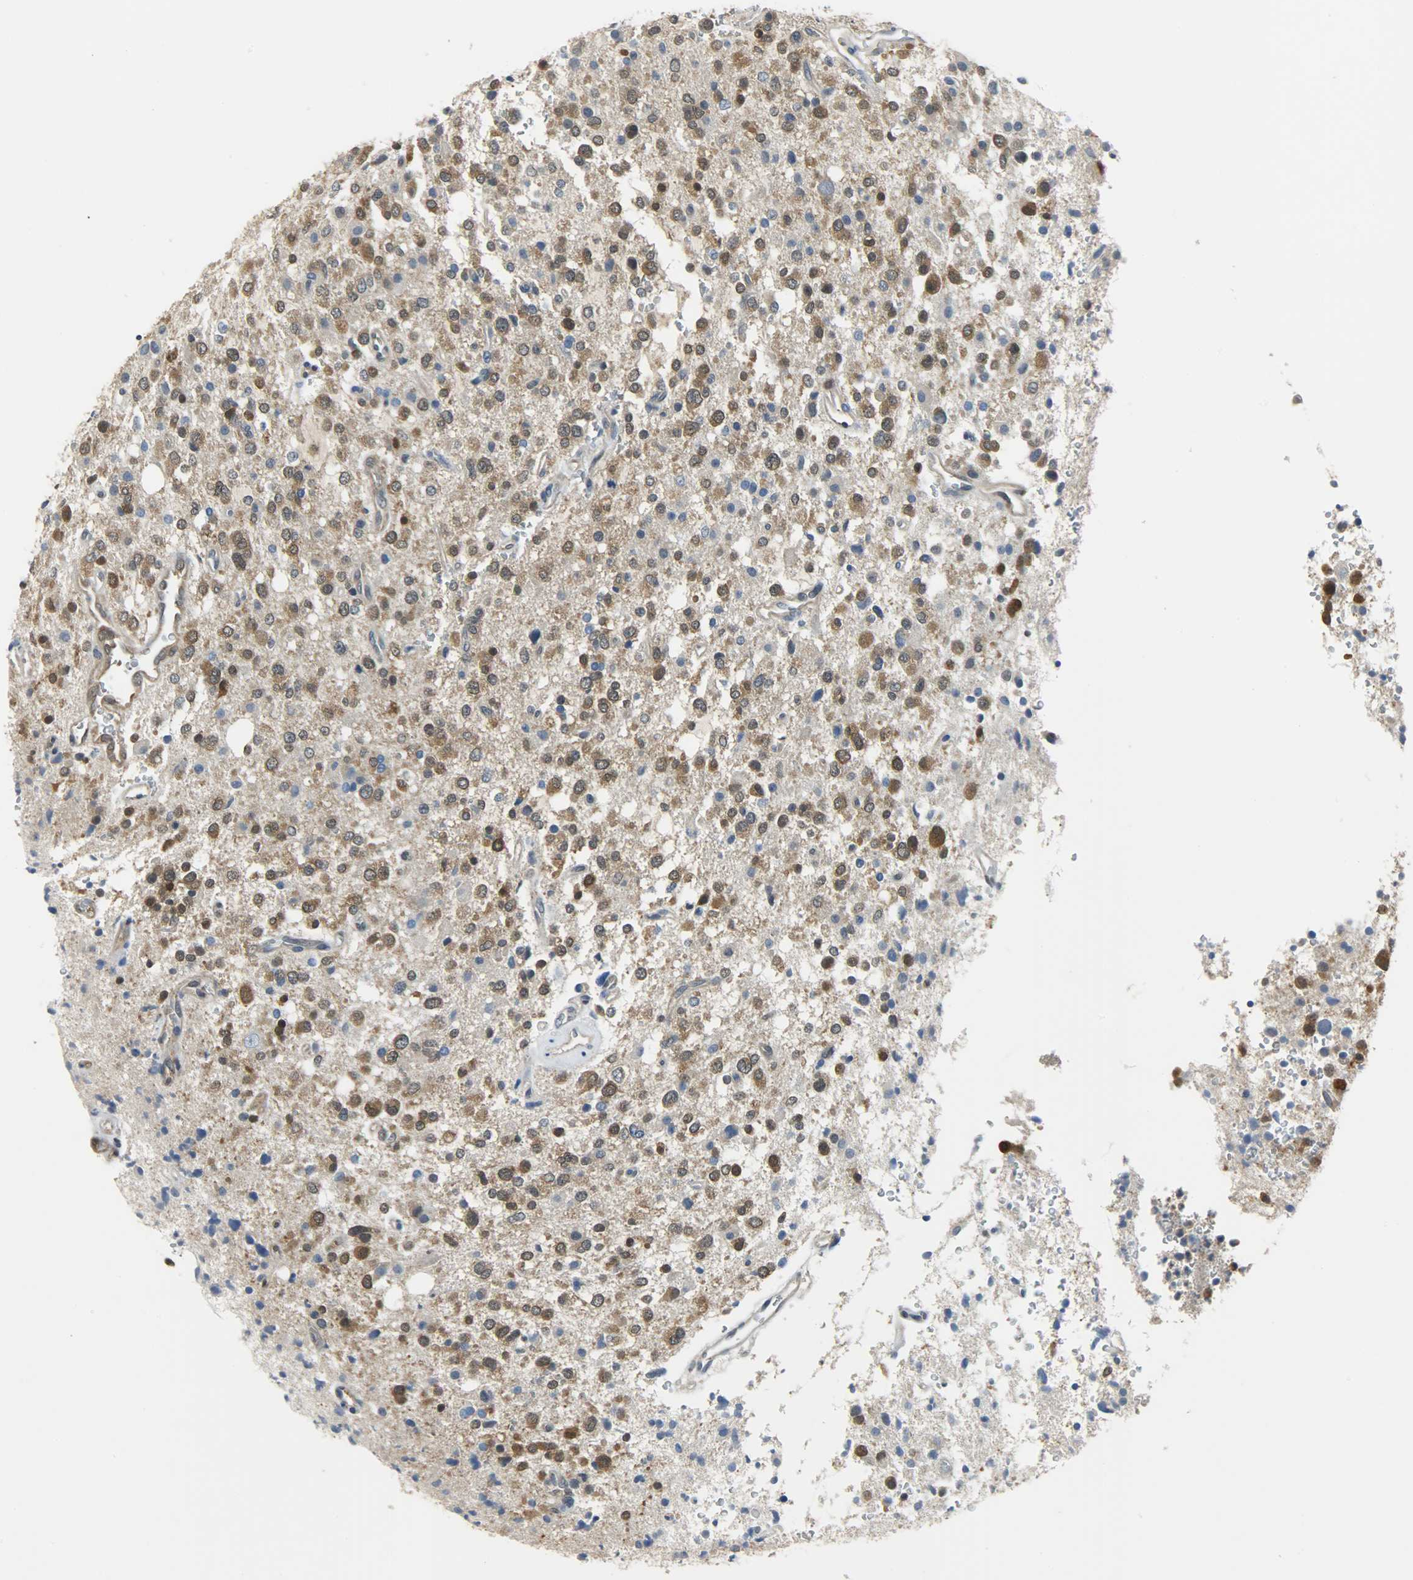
{"staining": {"intensity": "strong", "quantity": ">75%", "location": "cytoplasmic/membranous,nuclear"}, "tissue": "glioma", "cell_type": "Tumor cells", "image_type": "cancer", "snomed": [{"axis": "morphology", "description": "Glioma, malignant, High grade"}, {"axis": "topography", "description": "Brain"}], "caption": "This micrograph exhibits malignant glioma (high-grade) stained with IHC to label a protein in brown. The cytoplasmic/membranous and nuclear of tumor cells show strong positivity for the protein. Nuclei are counter-stained blue.", "gene": "EIF4EBP1", "patient": {"sex": "male", "age": 47}}